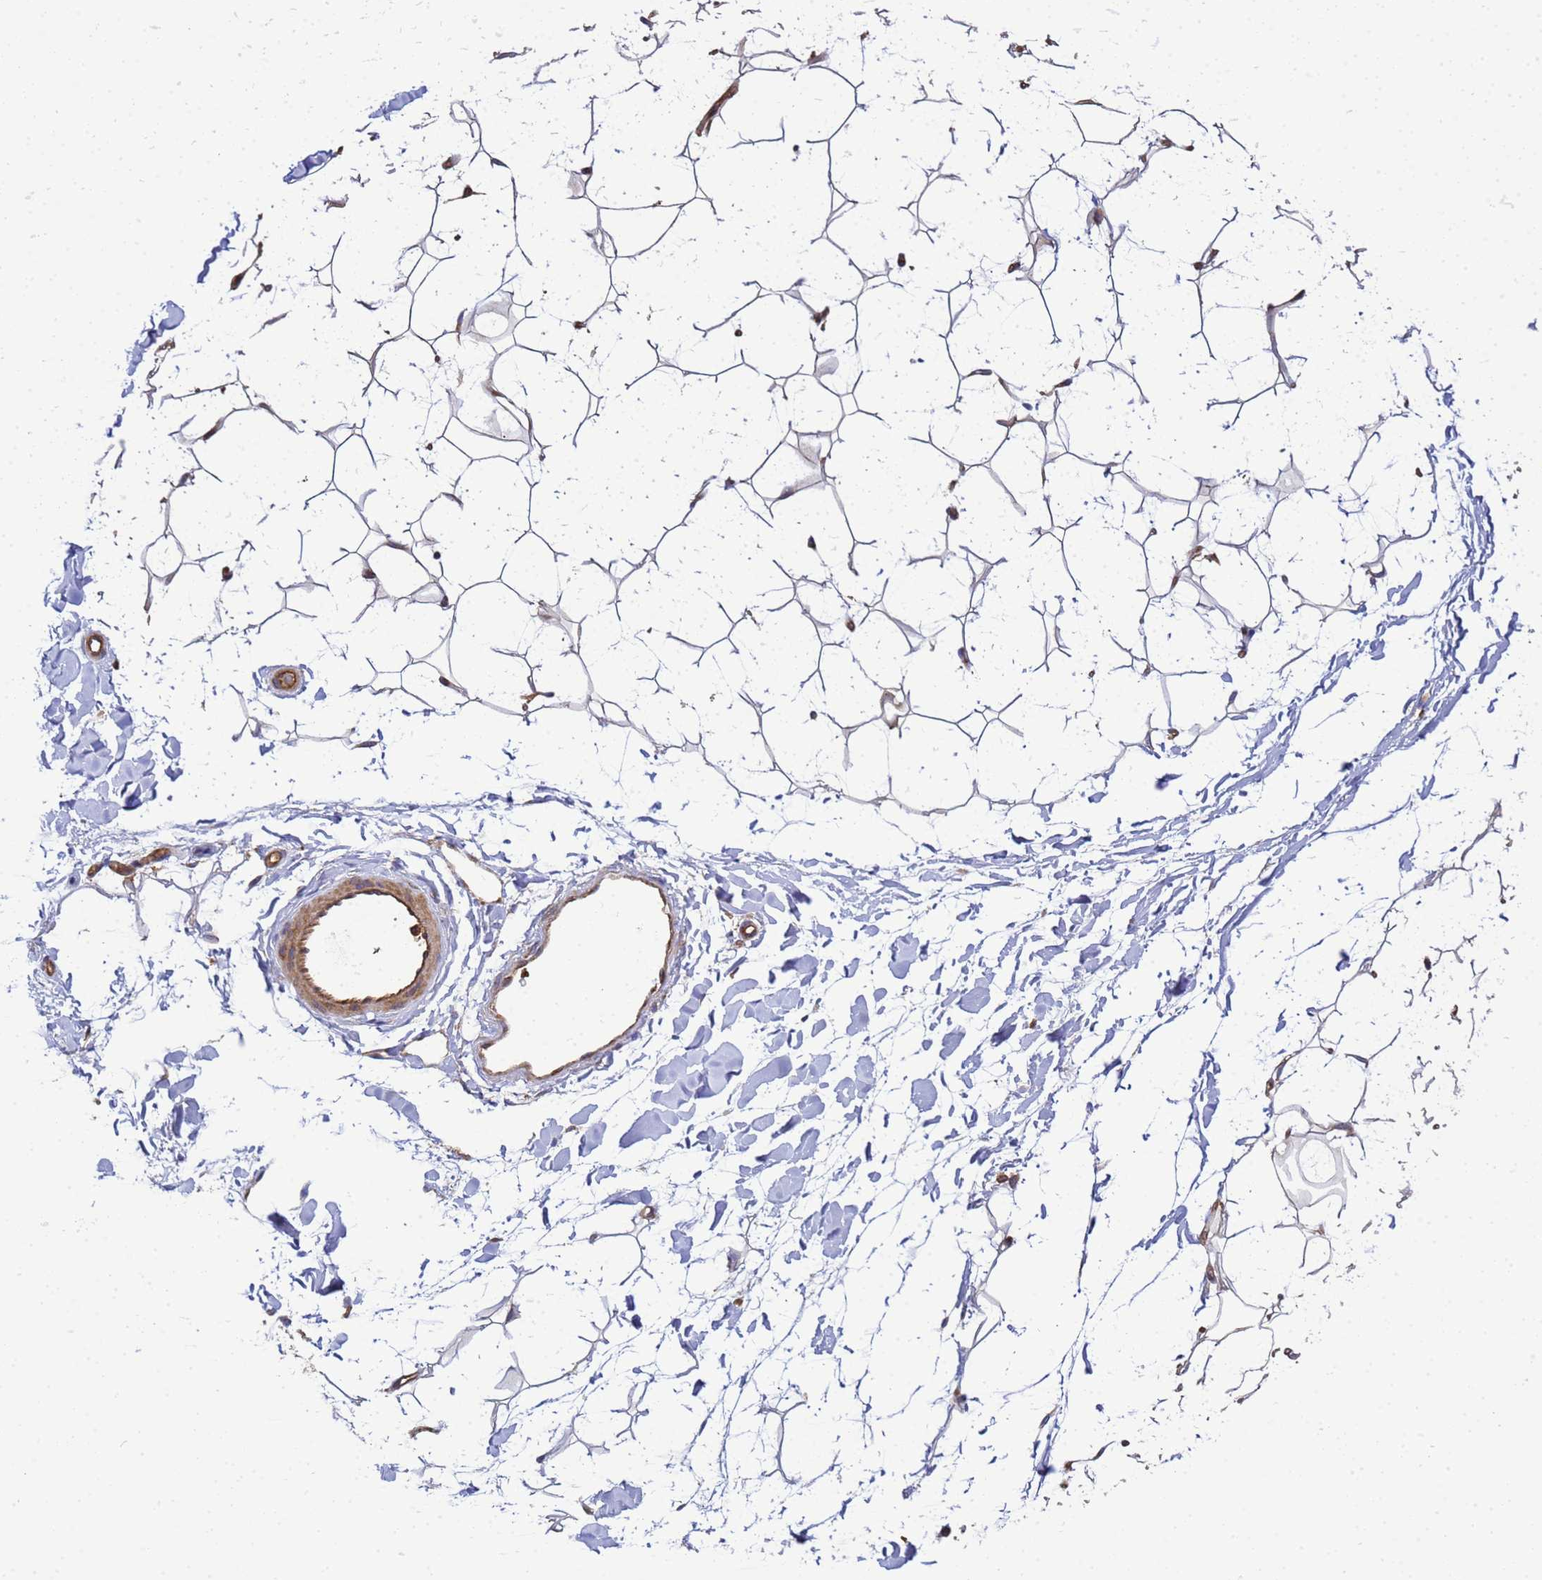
{"staining": {"intensity": "moderate", "quantity": ">75%", "location": "cytoplasmic/membranous"}, "tissue": "adipose tissue", "cell_type": "Adipocytes", "image_type": "normal", "snomed": [{"axis": "morphology", "description": "Normal tissue, NOS"}, {"axis": "topography", "description": "Breast"}], "caption": "Adipose tissue stained with IHC exhibits moderate cytoplasmic/membranous positivity in approximately >75% of adipocytes.", "gene": "BECN1", "patient": {"sex": "female", "age": 26}}